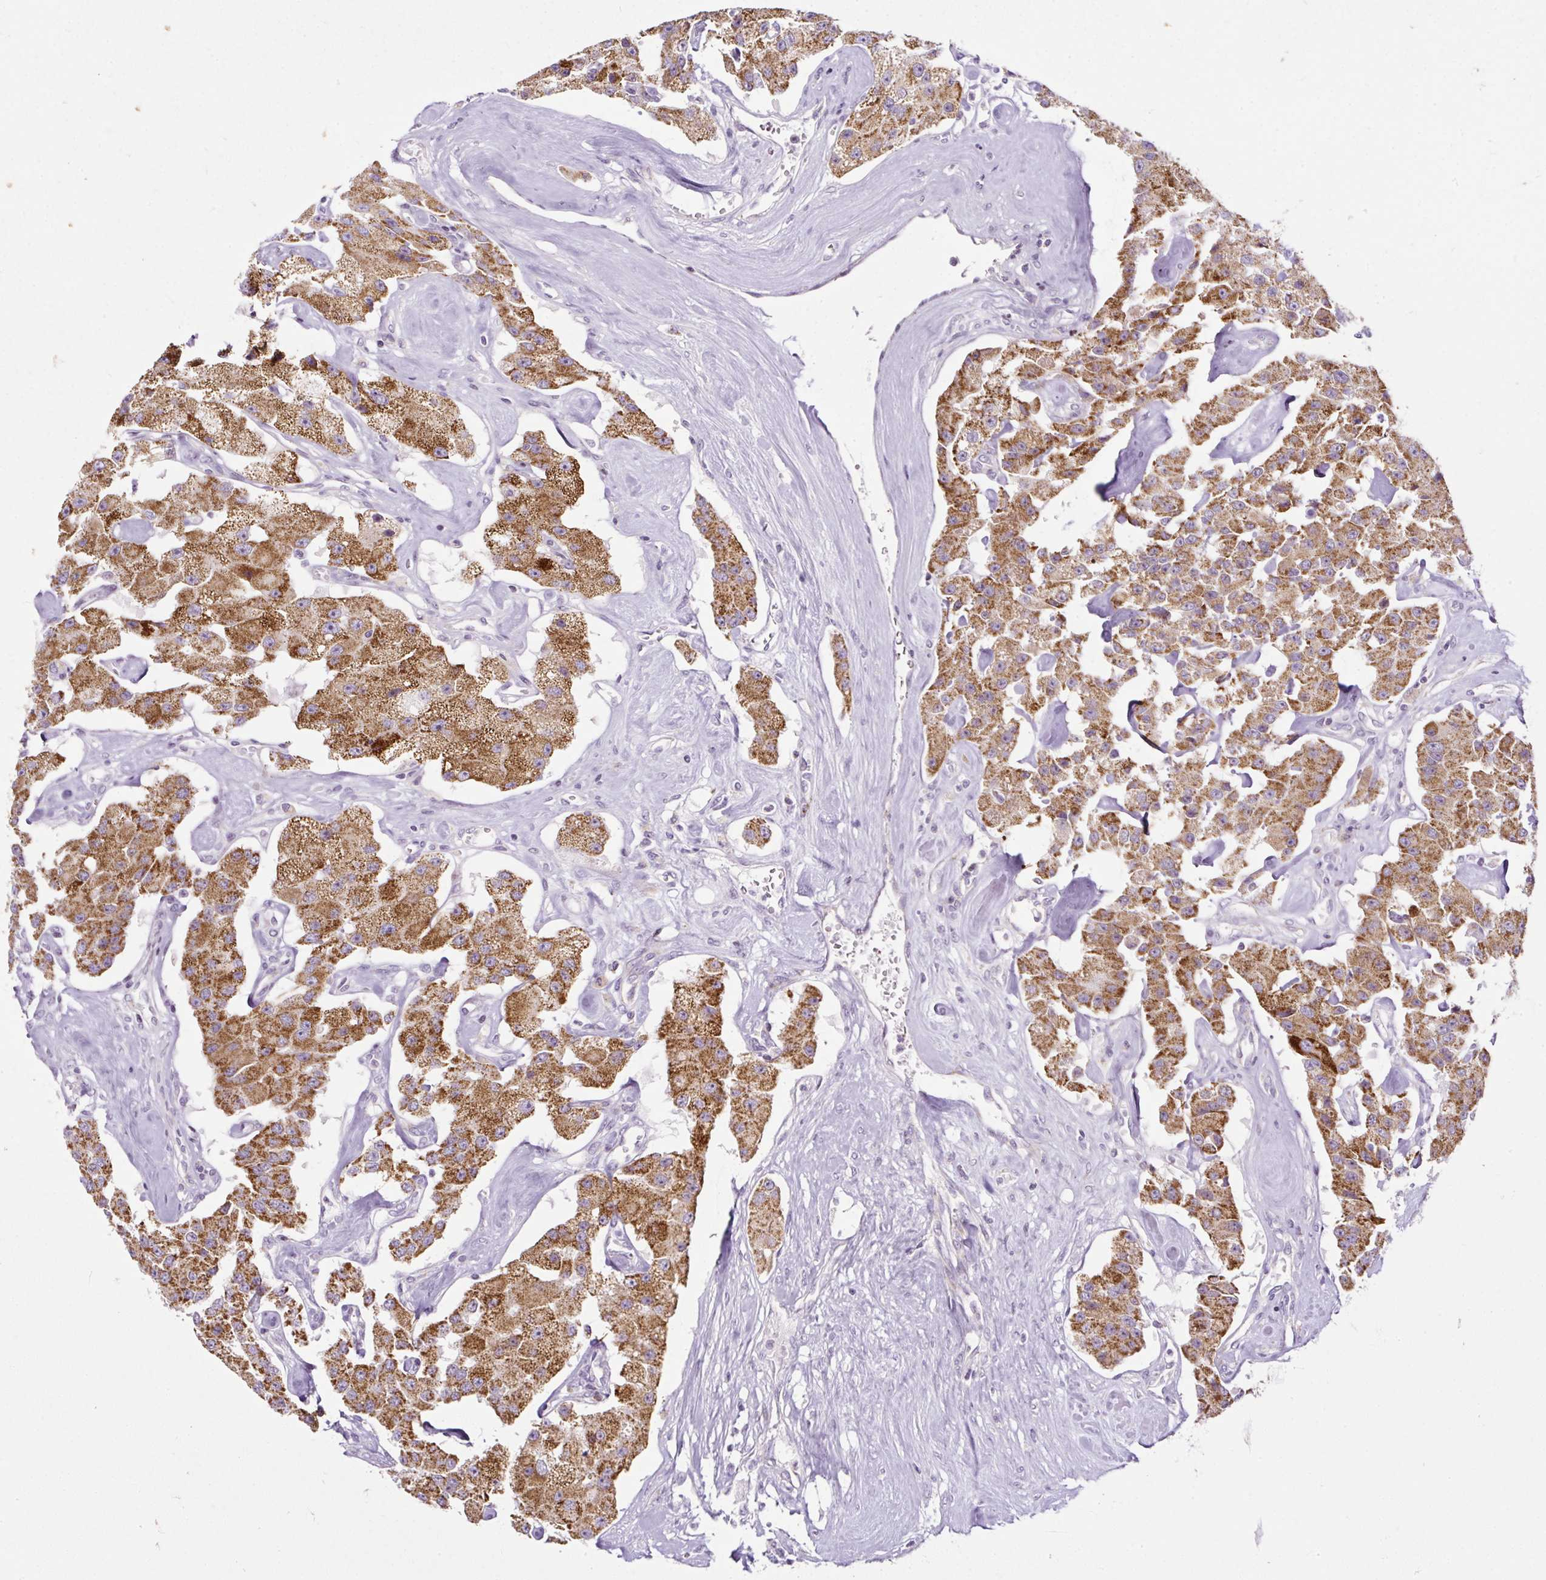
{"staining": {"intensity": "moderate", "quantity": ">75%", "location": "cytoplasmic/membranous"}, "tissue": "carcinoid", "cell_type": "Tumor cells", "image_type": "cancer", "snomed": [{"axis": "morphology", "description": "Carcinoid, malignant, NOS"}, {"axis": "topography", "description": "Pancreas"}], "caption": "Approximately >75% of tumor cells in human carcinoid (malignant) show moderate cytoplasmic/membranous protein staining as visualized by brown immunohistochemical staining.", "gene": "FMC1", "patient": {"sex": "male", "age": 41}}